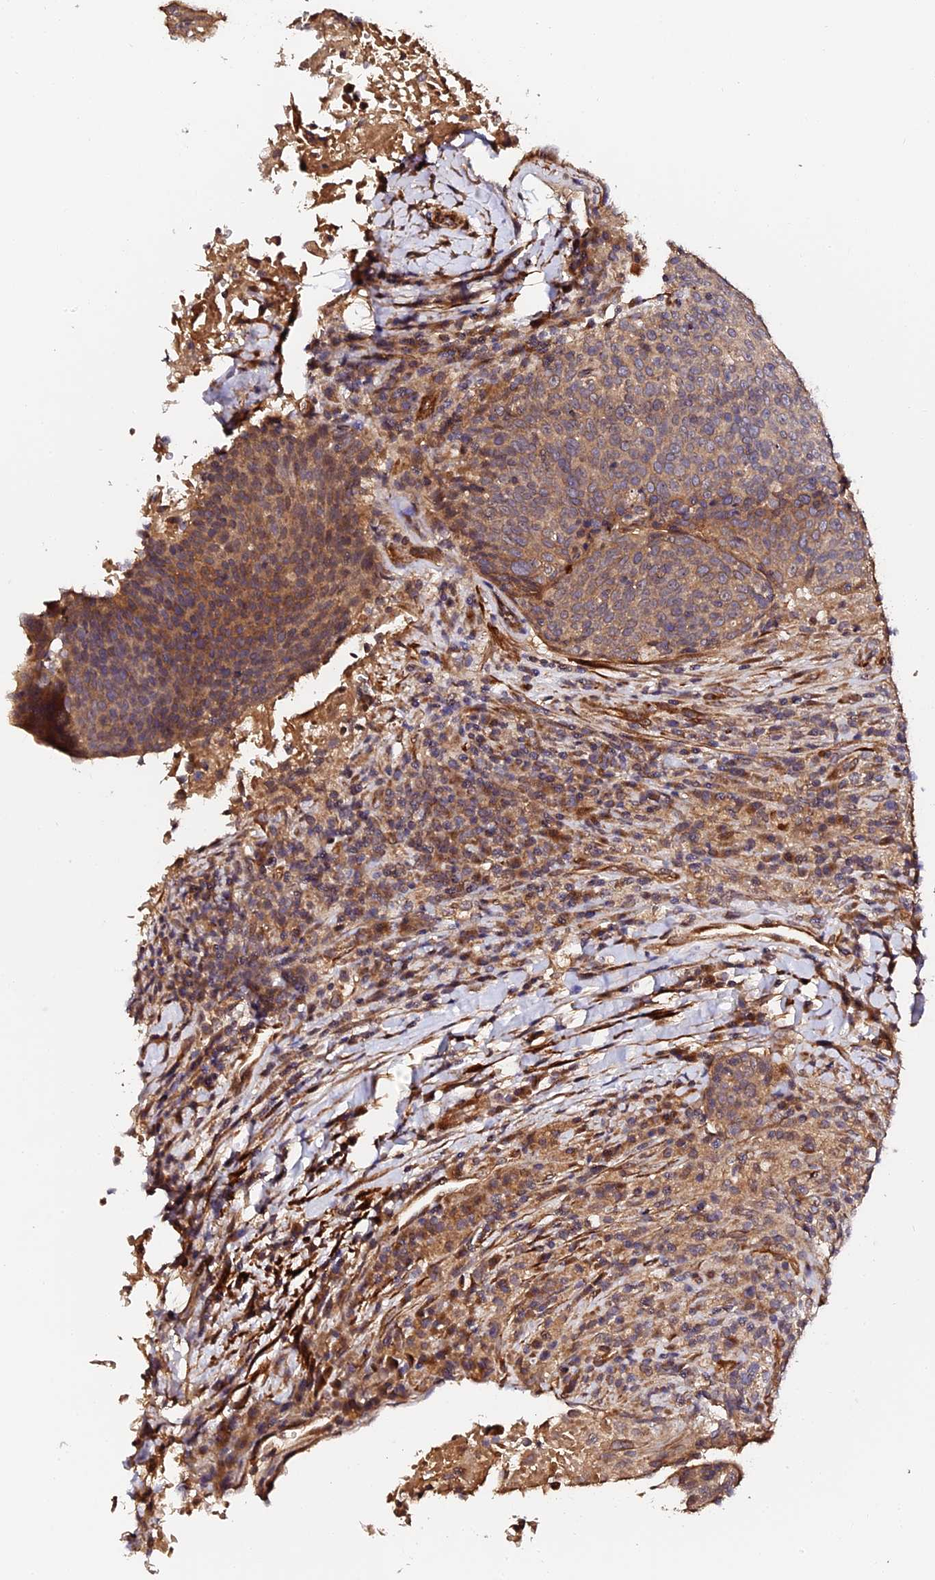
{"staining": {"intensity": "moderate", "quantity": ">75%", "location": "cytoplasmic/membranous"}, "tissue": "head and neck cancer", "cell_type": "Tumor cells", "image_type": "cancer", "snomed": [{"axis": "morphology", "description": "Squamous cell carcinoma, NOS"}, {"axis": "morphology", "description": "Squamous cell carcinoma, metastatic, NOS"}, {"axis": "topography", "description": "Lymph node"}, {"axis": "topography", "description": "Head-Neck"}], "caption": "Immunohistochemistry (IHC) micrograph of human head and neck cancer stained for a protein (brown), which reveals medium levels of moderate cytoplasmic/membranous positivity in approximately >75% of tumor cells.", "gene": "TDO2", "patient": {"sex": "male", "age": 62}}